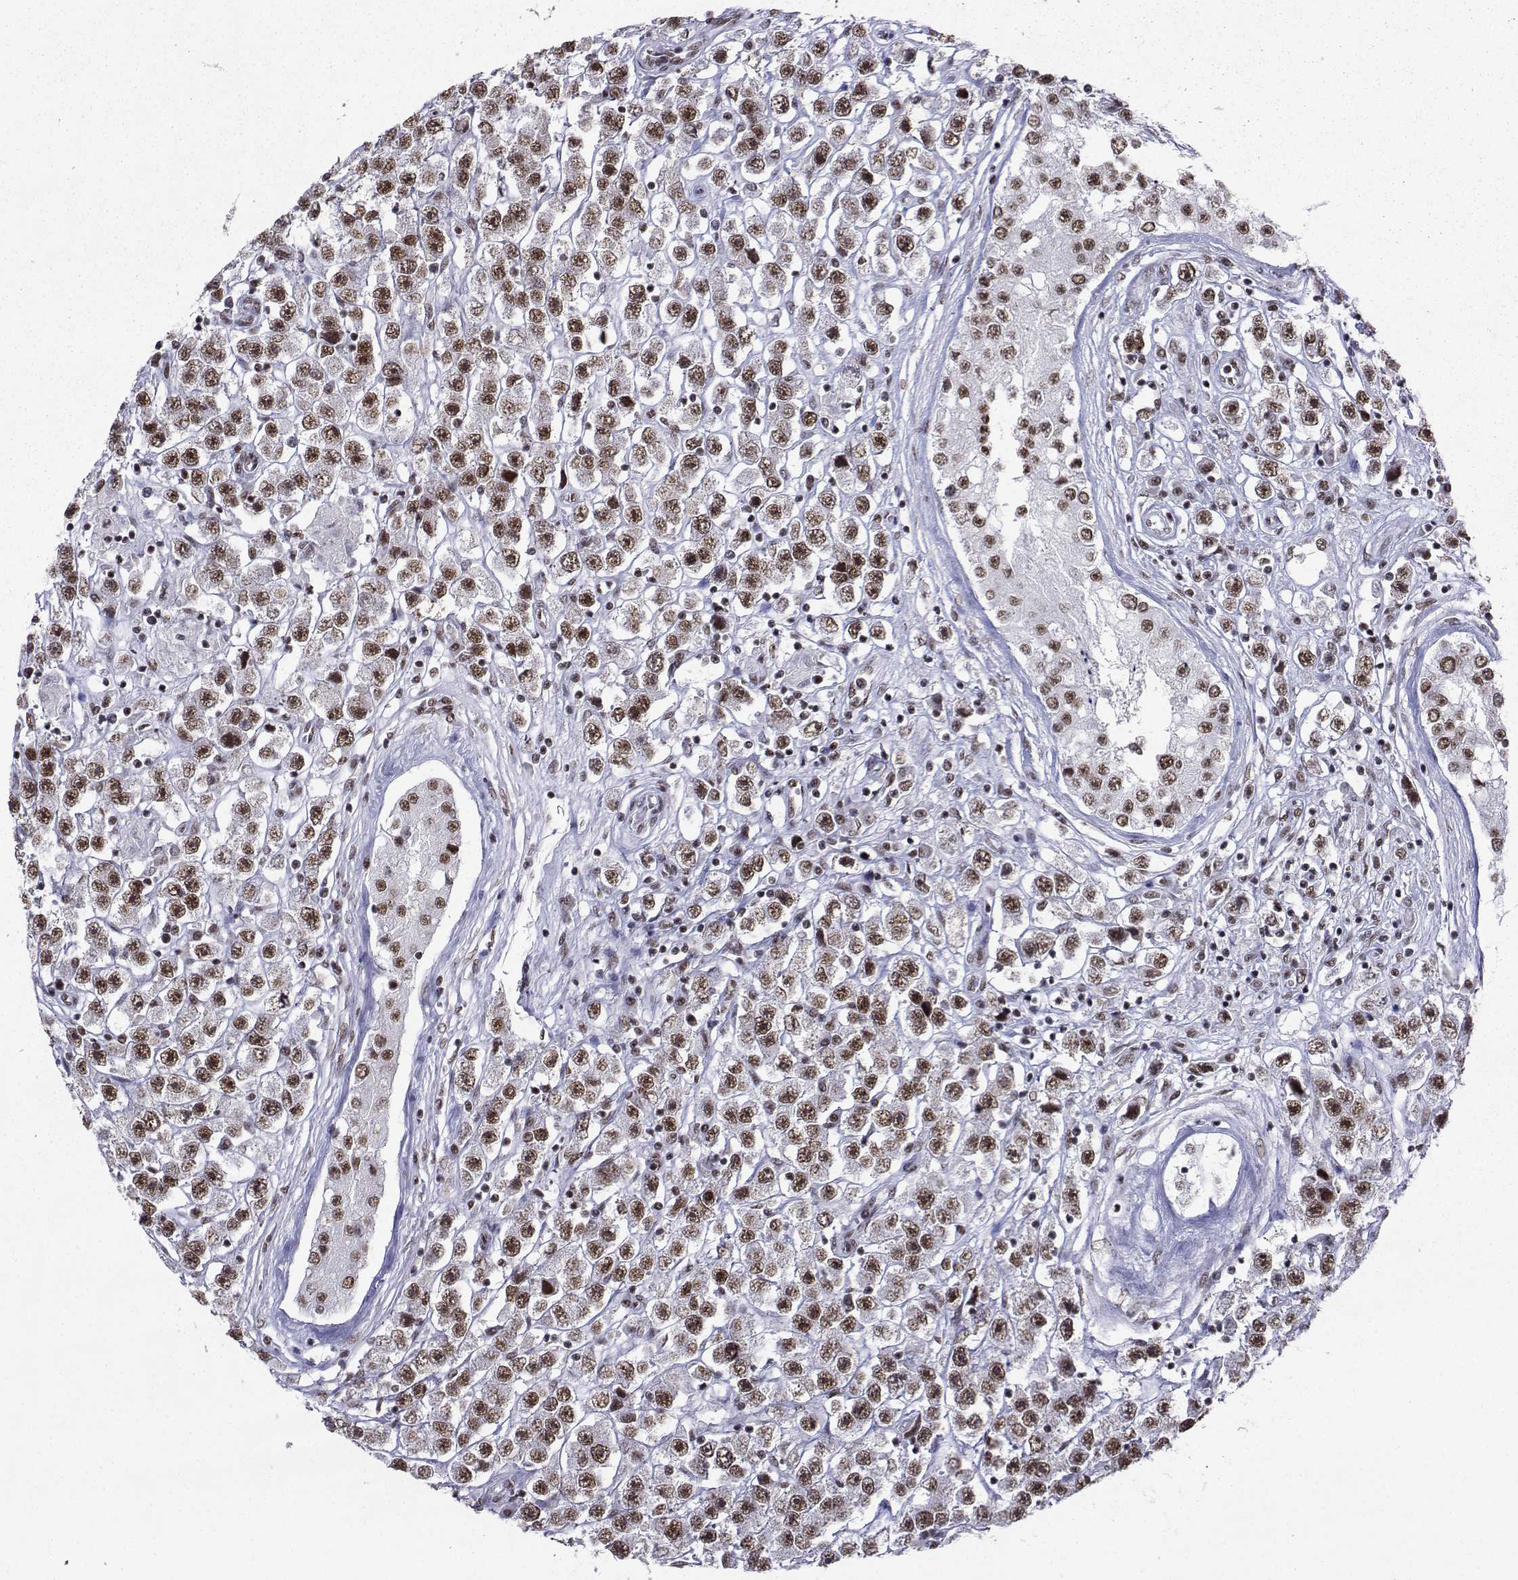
{"staining": {"intensity": "moderate", "quantity": "25%-75%", "location": "nuclear"}, "tissue": "testis cancer", "cell_type": "Tumor cells", "image_type": "cancer", "snomed": [{"axis": "morphology", "description": "Seminoma, NOS"}, {"axis": "topography", "description": "Testis"}], "caption": "The image reveals immunohistochemical staining of testis cancer (seminoma). There is moderate nuclear positivity is seen in about 25%-75% of tumor cells. The staining was performed using DAB, with brown indicating positive protein expression. Nuclei are stained blue with hematoxylin.", "gene": "SNRPB2", "patient": {"sex": "male", "age": 45}}